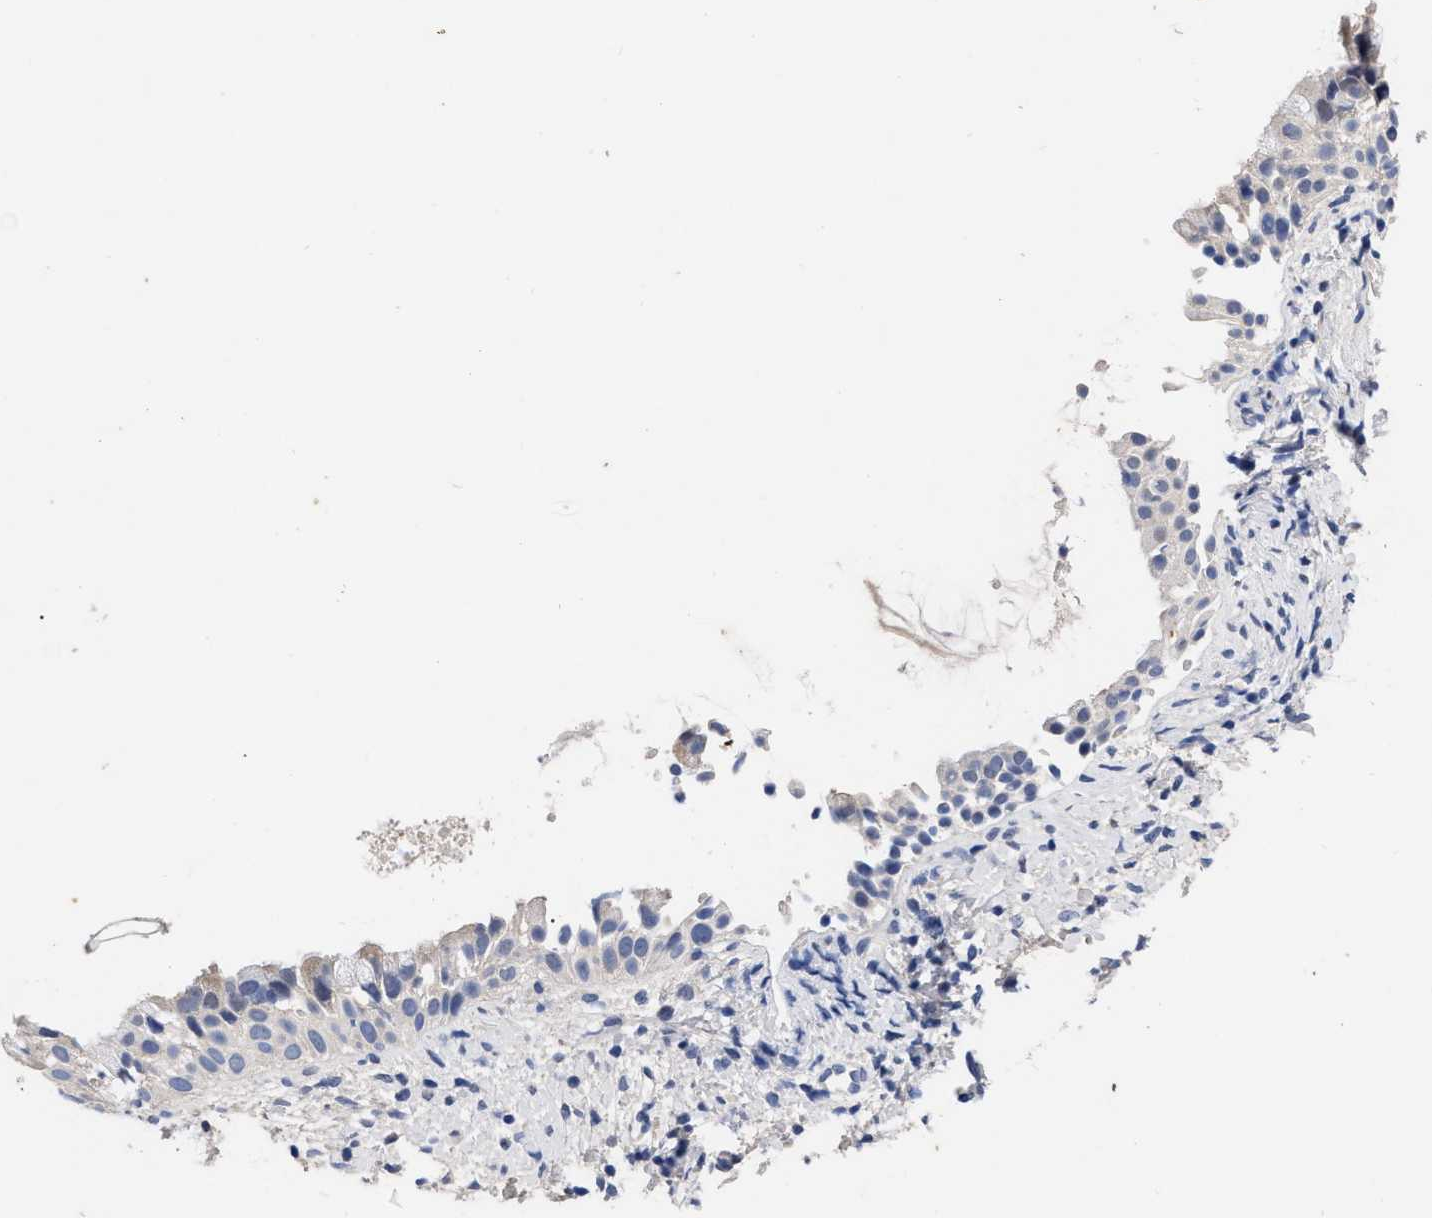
{"staining": {"intensity": "negative", "quantity": "none", "location": "none"}, "tissue": "nasopharynx", "cell_type": "Respiratory epithelial cells", "image_type": "normal", "snomed": [{"axis": "morphology", "description": "Normal tissue, NOS"}, {"axis": "topography", "description": "Nasopharynx"}], "caption": "Respiratory epithelial cells are negative for protein expression in benign human nasopharynx.", "gene": "CCN5", "patient": {"sex": "male", "age": 22}}